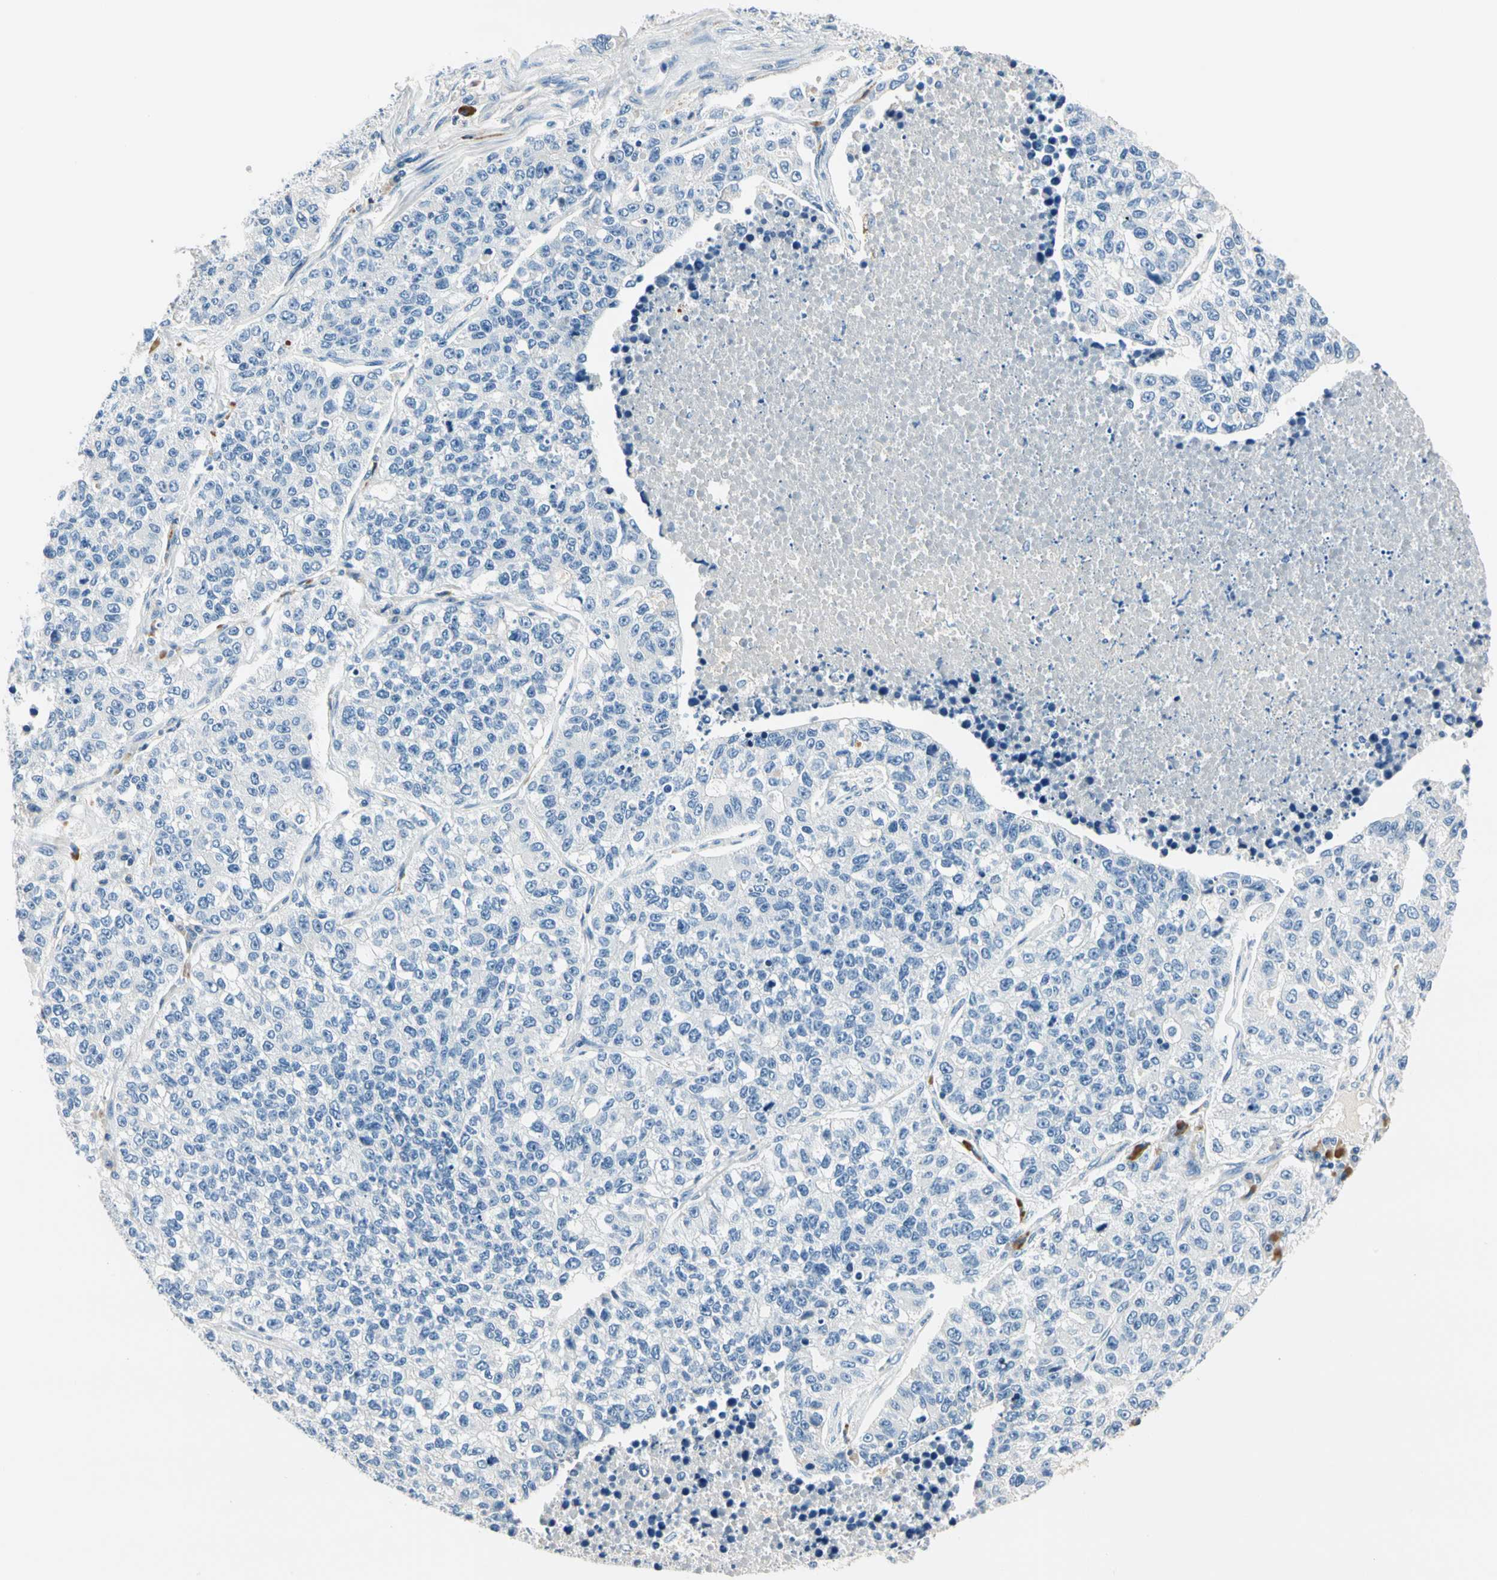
{"staining": {"intensity": "negative", "quantity": "none", "location": "none"}, "tissue": "lung cancer", "cell_type": "Tumor cells", "image_type": "cancer", "snomed": [{"axis": "morphology", "description": "Adenocarcinoma, NOS"}, {"axis": "topography", "description": "Lung"}], "caption": "Lung cancer (adenocarcinoma) stained for a protein using immunohistochemistry (IHC) exhibits no positivity tumor cells.", "gene": "TGFBR3", "patient": {"sex": "male", "age": 49}}